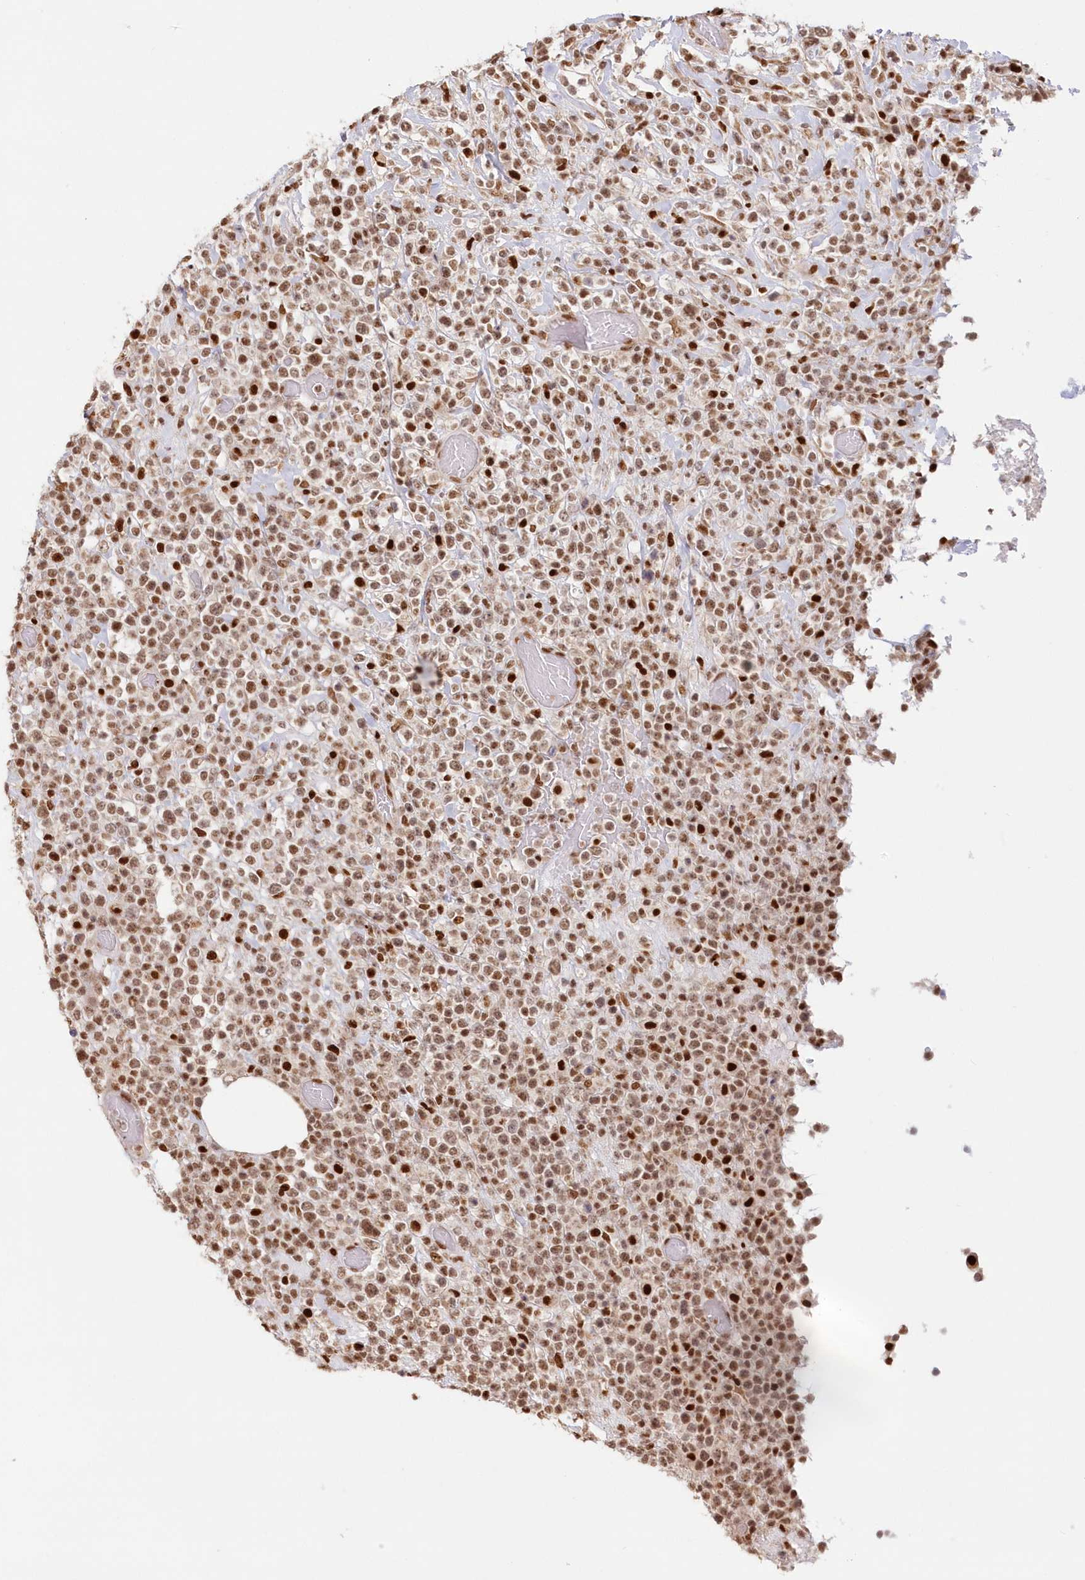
{"staining": {"intensity": "moderate", "quantity": ">75%", "location": "nuclear"}, "tissue": "lymphoma", "cell_type": "Tumor cells", "image_type": "cancer", "snomed": [{"axis": "morphology", "description": "Malignant lymphoma, non-Hodgkin's type, High grade"}, {"axis": "topography", "description": "Colon"}], "caption": "This photomicrograph exhibits immunohistochemistry (IHC) staining of human high-grade malignant lymphoma, non-Hodgkin's type, with medium moderate nuclear expression in about >75% of tumor cells.", "gene": "POLR2B", "patient": {"sex": "female", "age": 53}}